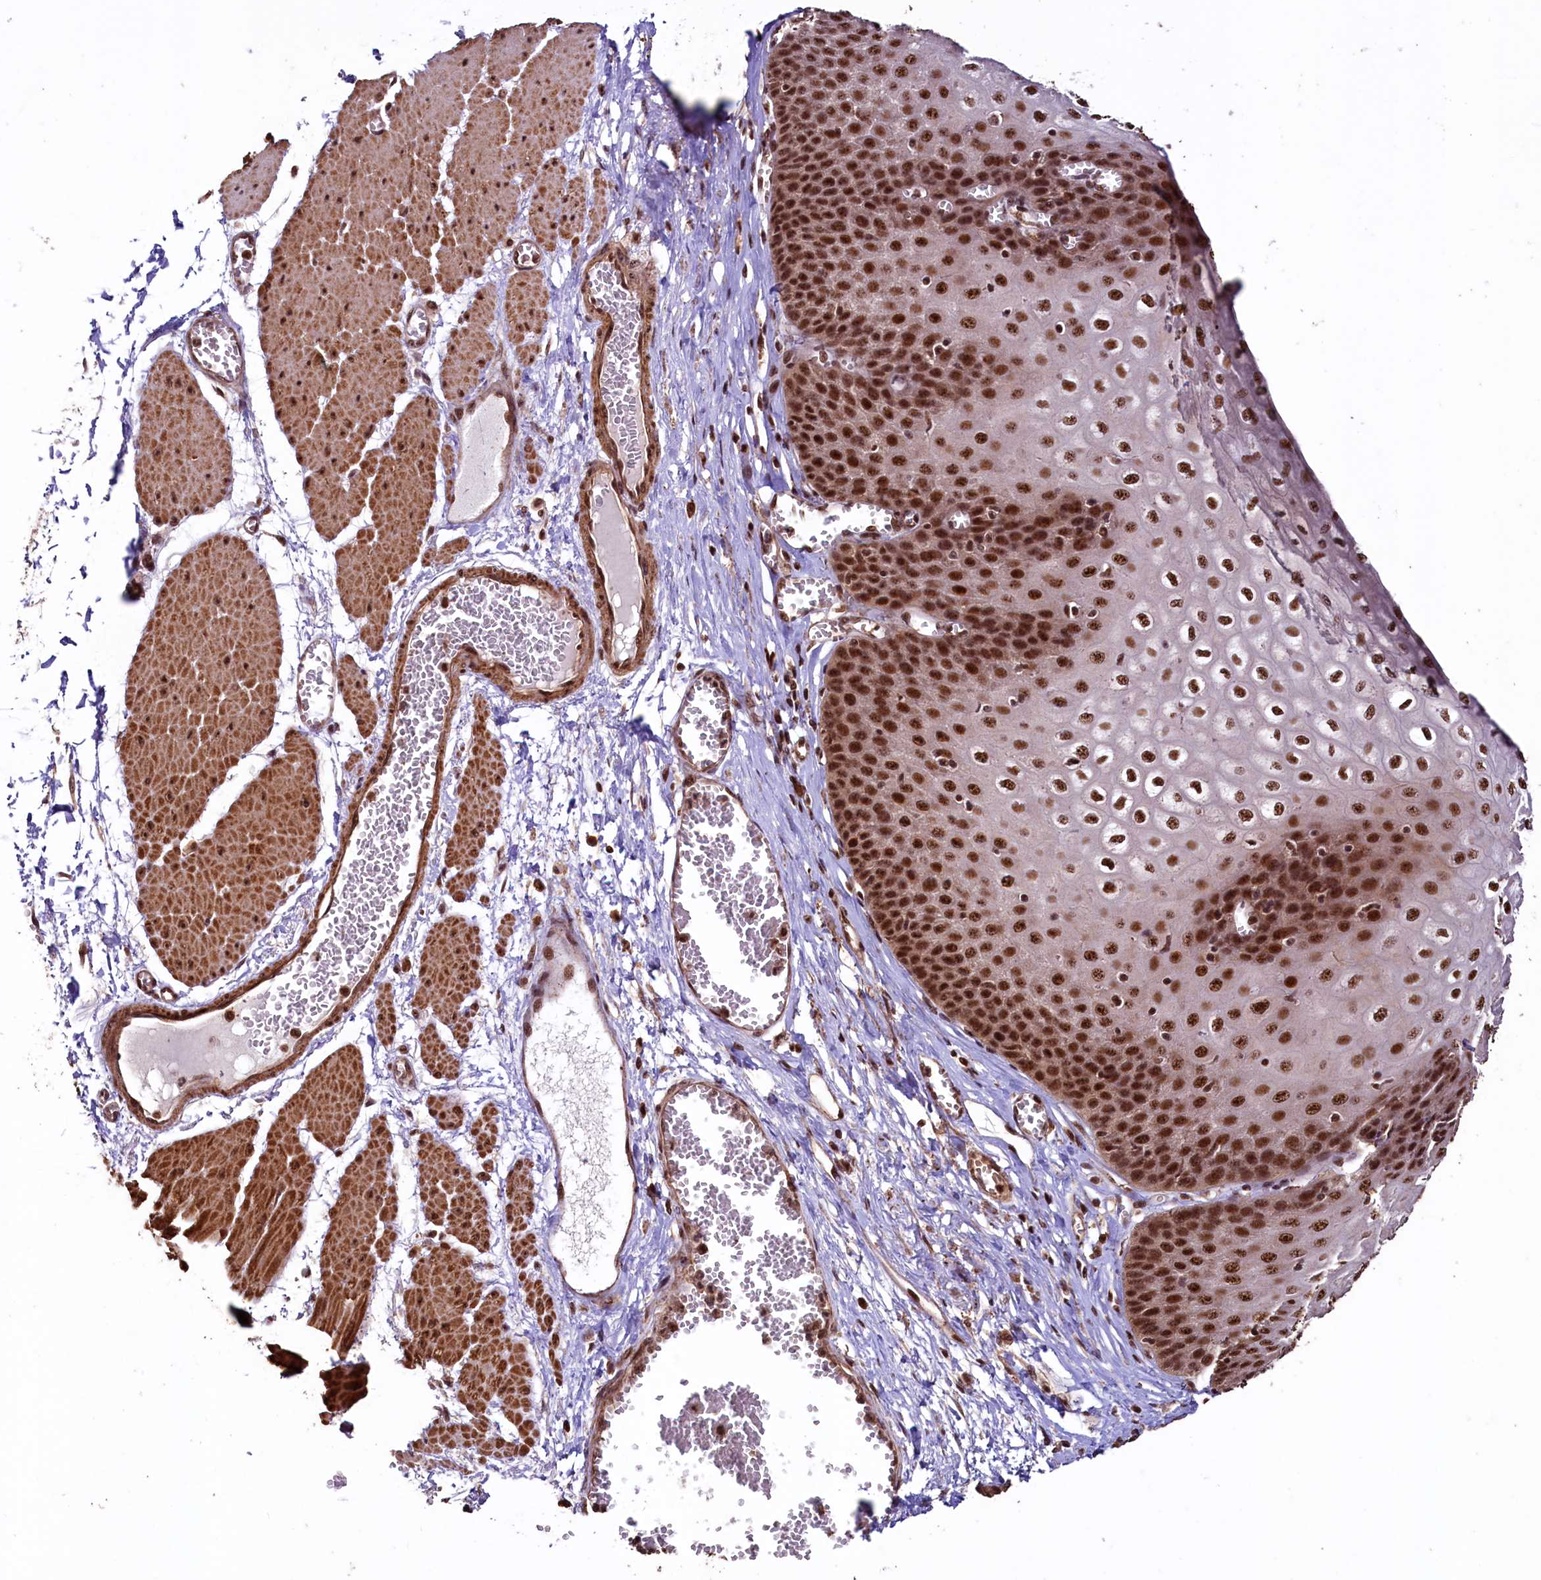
{"staining": {"intensity": "strong", "quantity": ">75%", "location": "nuclear"}, "tissue": "esophagus", "cell_type": "Squamous epithelial cells", "image_type": "normal", "snomed": [{"axis": "morphology", "description": "Normal tissue, NOS"}, {"axis": "topography", "description": "Esophagus"}], "caption": "Human esophagus stained for a protein (brown) exhibits strong nuclear positive expression in approximately >75% of squamous epithelial cells.", "gene": "SFSWAP", "patient": {"sex": "male", "age": 60}}